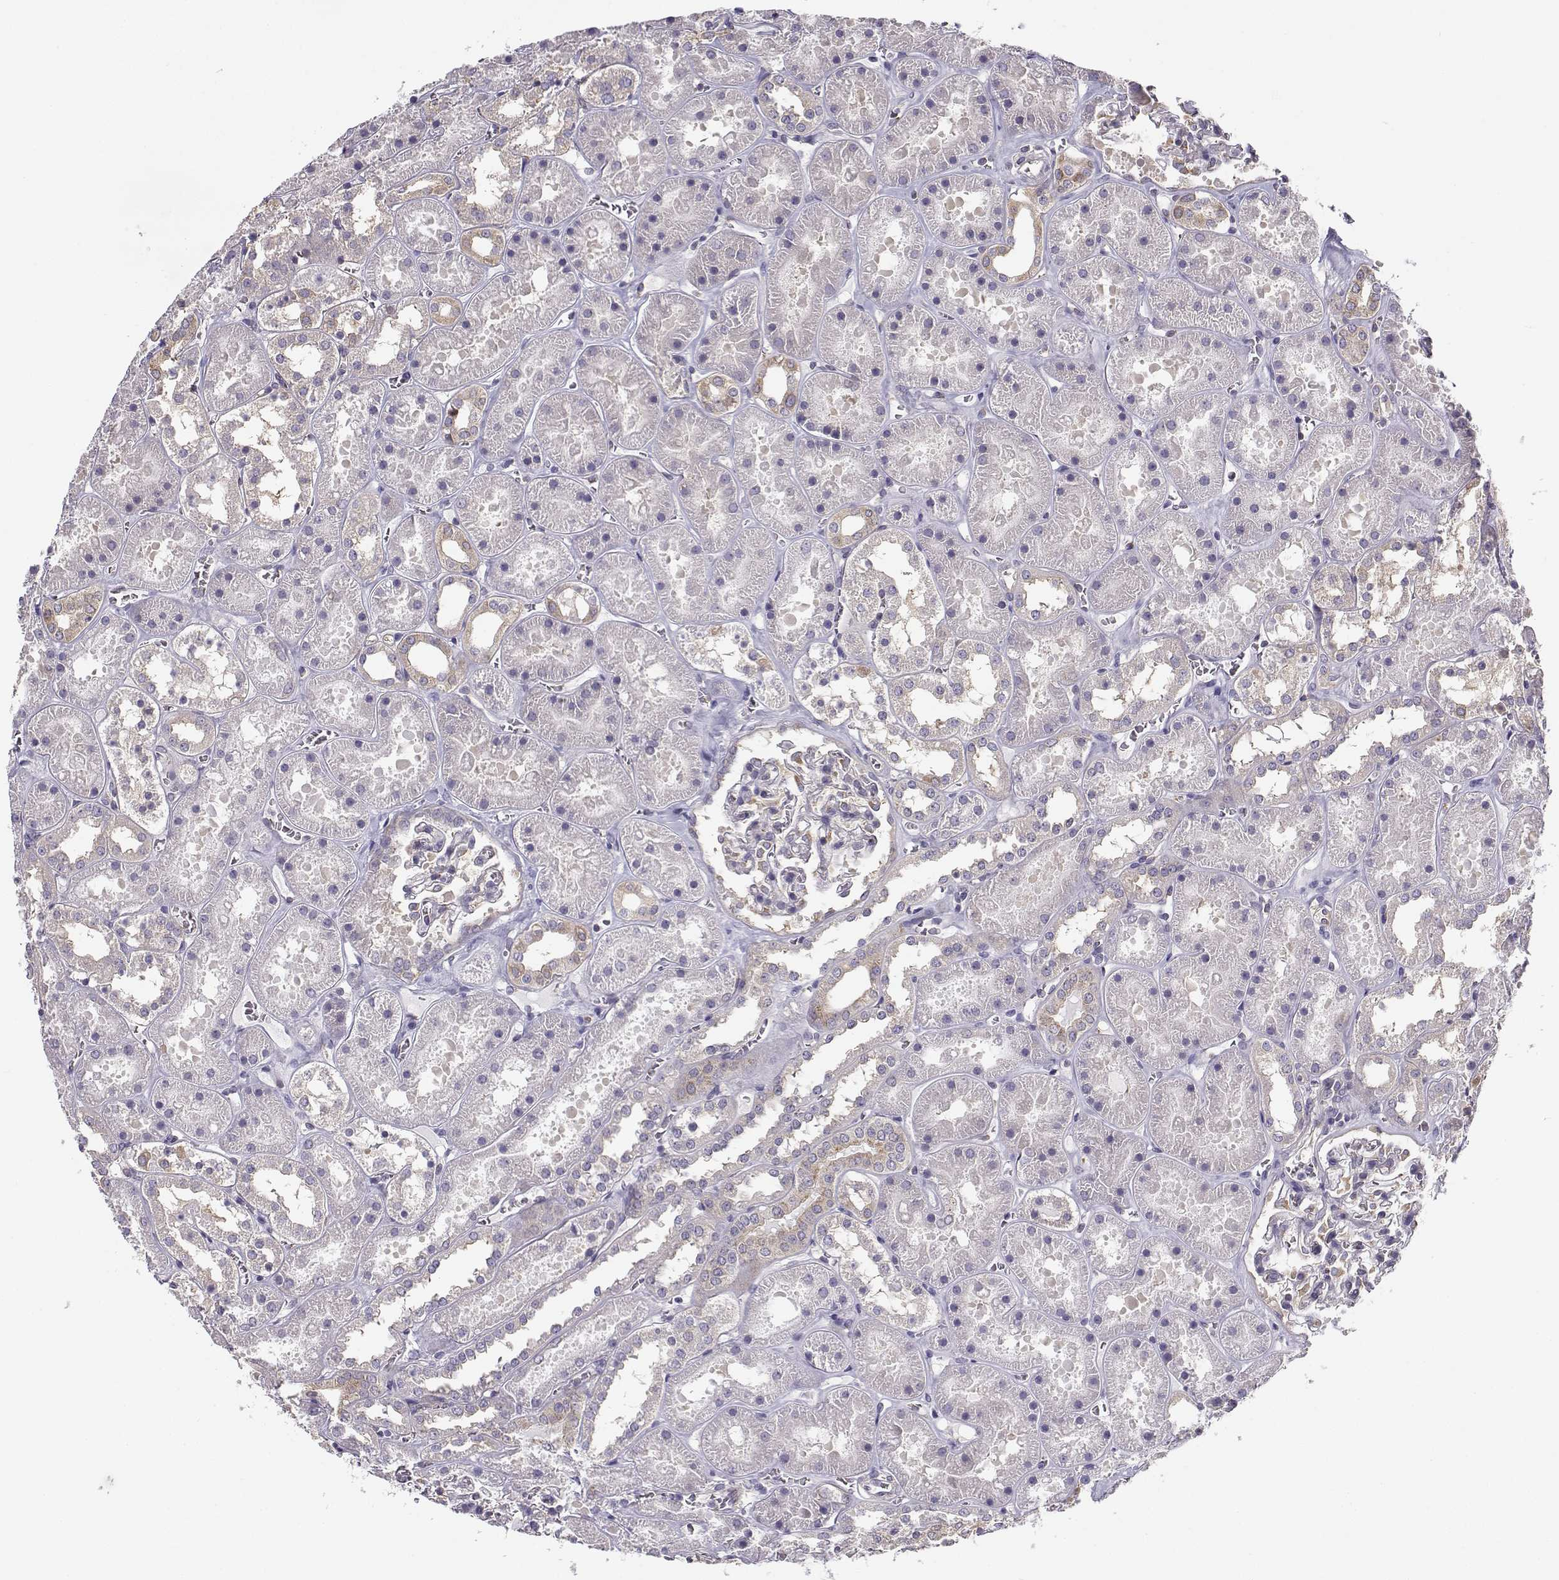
{"staining": {"intensity": "moderate", "quantity": "<25%", "location": "cytoplasmic/membranous"}, "tissue": "kidney", "cell_type": "Cells in glomeruli", "image_type": "normal", "snomed": [{"axis": "morphology", "description": "Normal tissue, NOS"}, {"axis": "topography", "description": "Kidney"}], "caption": "Immunohistochemistry (IHC) micrograph of unremarkable kidney: human kidney stained using IHC demonstrates low levels of moderate protein expression localized specifically in the cytoplasmic/membranous of cells in glomeruli, appearing as a cytoplasmic/membranous brown color.", "gene": "BEND6", "patient": {"sex": "female", "age": 41}}